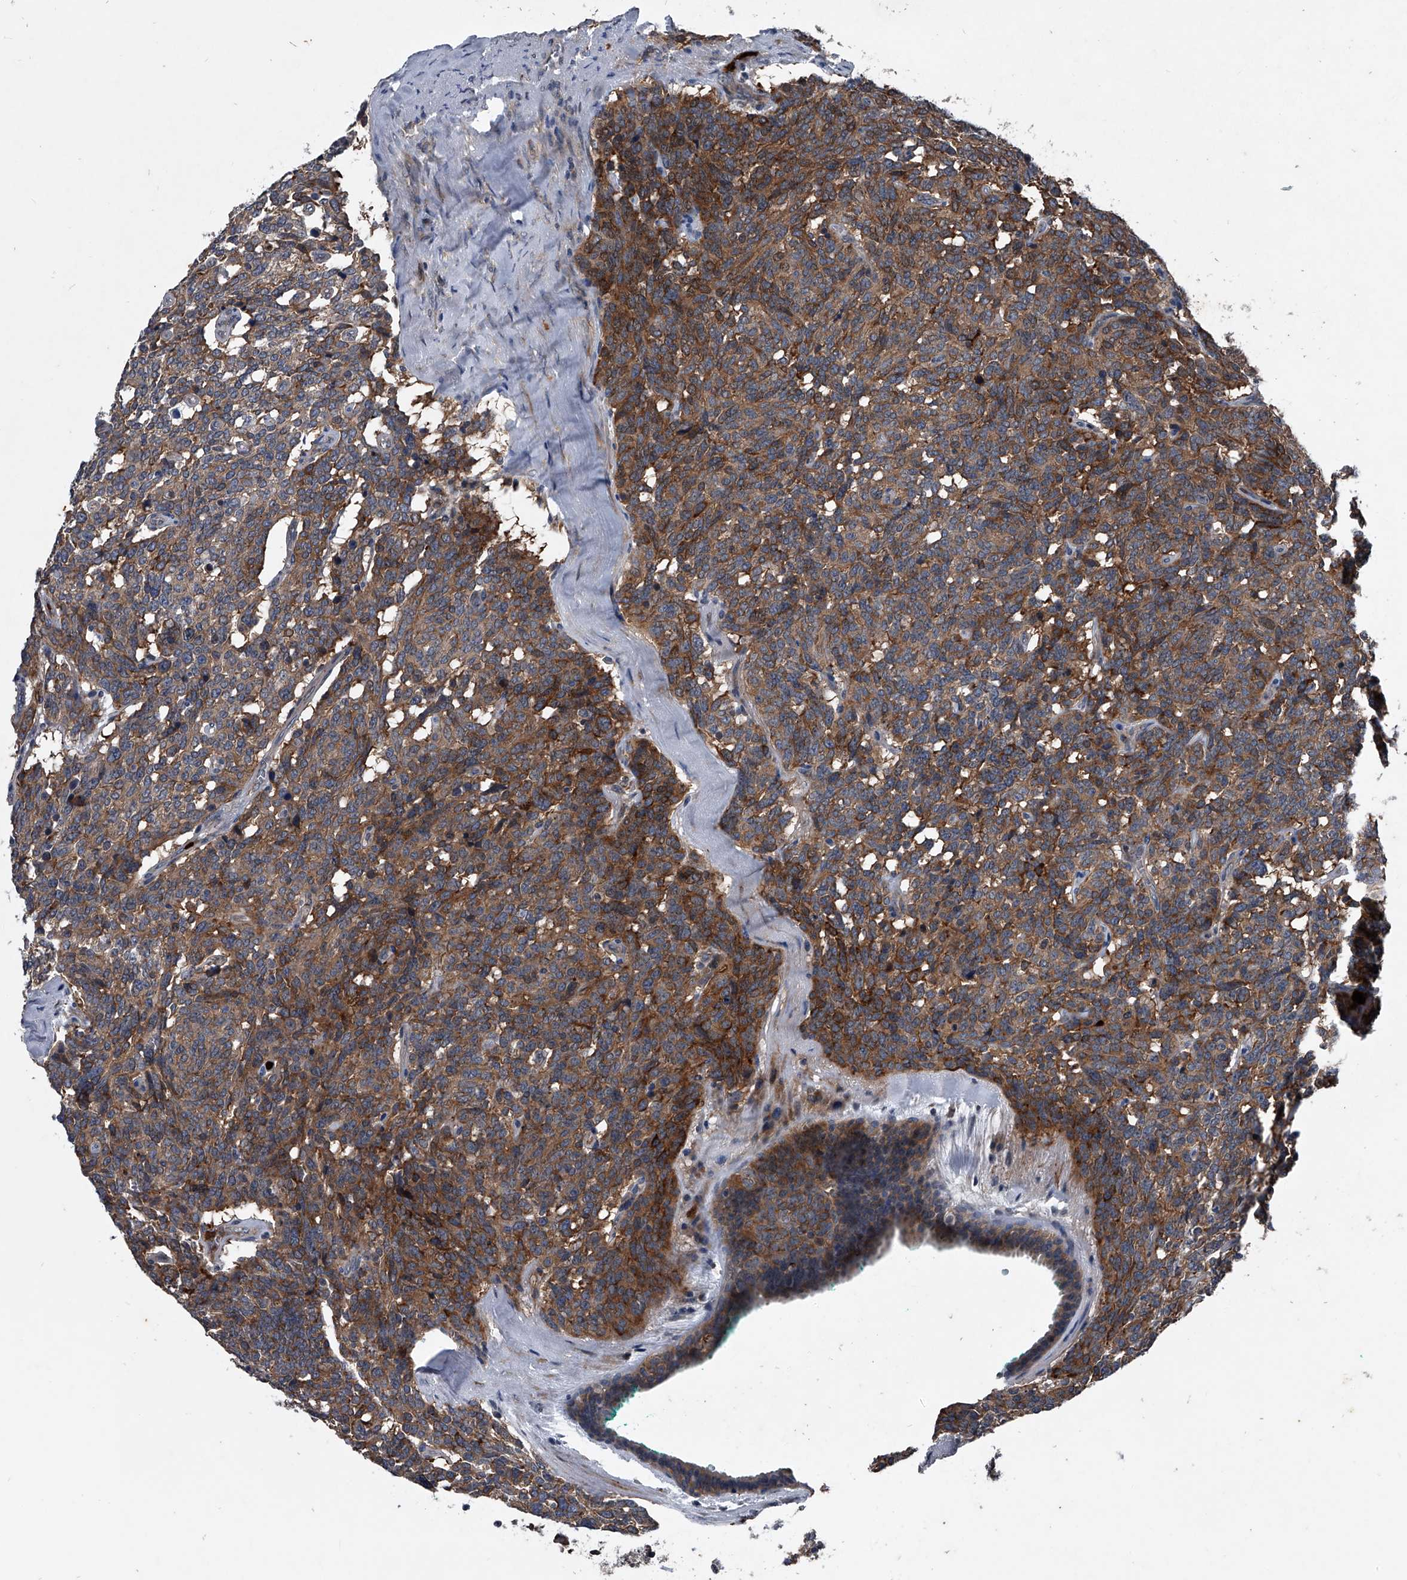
{"staining": {"intensity": "moderate", "quantity": ">75%", "location": "cytoplasmic/membranous"}, "tissue": "carcinoid", "cell_type": "Tumor cells", "image_type": "cancer", "snomed": [{"axis": "morphology", "description": "Carcinoid, malignant, NOS"}, {"axis": "topography", "description": "Lung"}], "caption": "A medium amount of moderate cytoplasmic/membranous staining is present in approximately >75% of tumor cells in carcinoid tissue.", "gene": "MAPKAP1", "patient": {"sex": "female", "age": 46}}